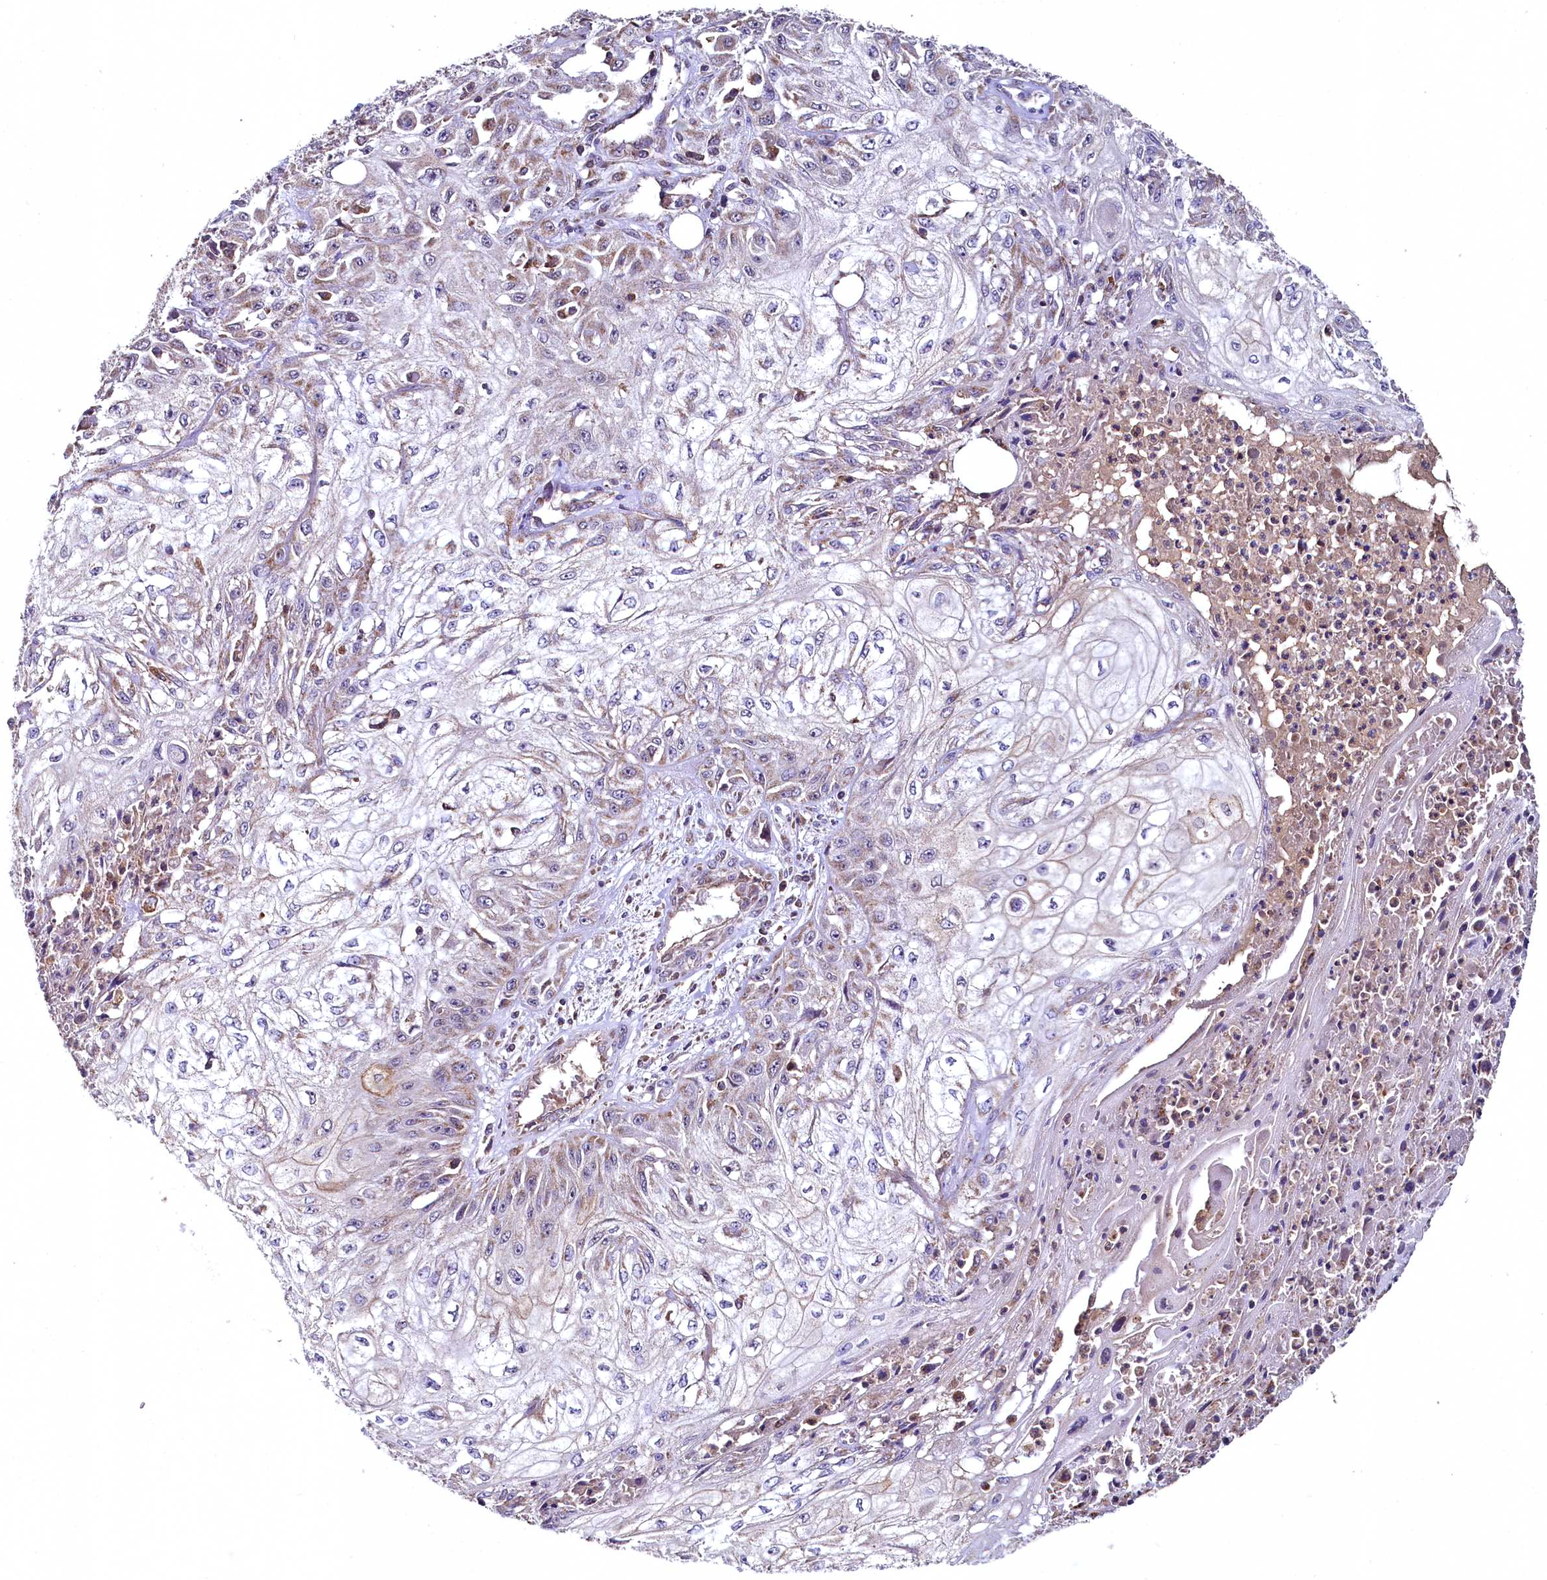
{"staining": {"intensity": "weak", "quantity": "25%-75%", "location": "cytoplasmic/membranous"}, "tissue": "skin cancer", "cell_type": "Tumor cells", "image_type": "cancer", "snomed": [{"axis": "morphology", "description": "Squamous cell carcinoma, NOS"}, {"axis": "morphology", "description": "Squamous cell carcinoma, metastatic, NOS"}, {"axis": "topography", "description": "Skin"}, {"axis": "topography", "description": "Lymph node"}], "caption": "A photomicrograph of human skin cancer (squamous cell carcinoma) stained for a protein shows weak cytoplasmic/membranous brown staining in tumor cells.", "gene": "METTL4", "patient": {"sex": "male", "age": 75}}